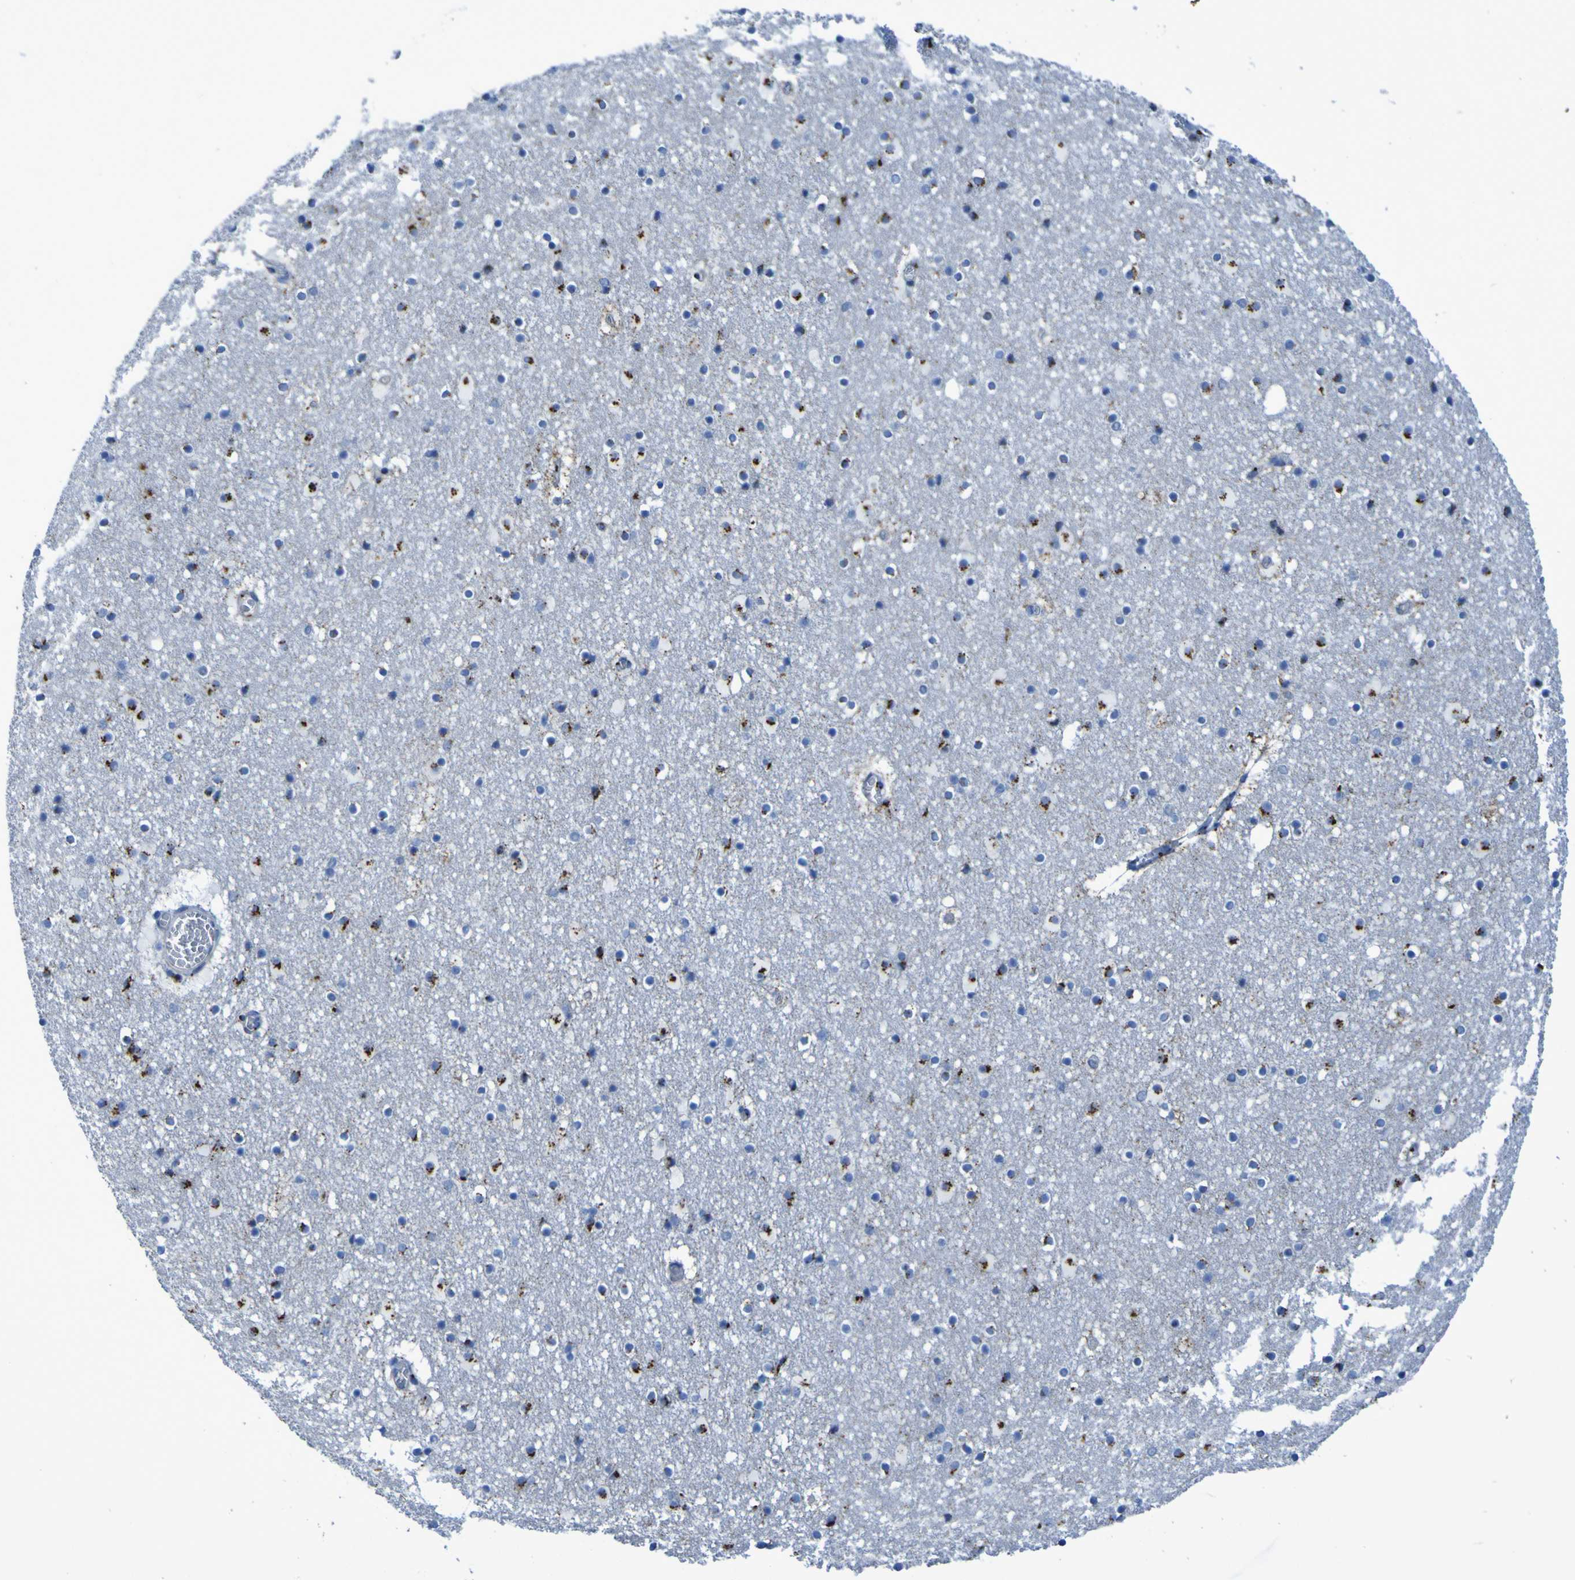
{"staining": {"intensity": "strong", "quantity": "25%-75%", "location": "cytoplasmic/membranous"}, "tissue": "caudate", "cell_type": "Glial cells", "image_type": "normal", "snomed": [{"axis": "morphology", "description": "Normal tissue, NOS"}, {"axis": "topography", "description": "Lateral ventricle wall"}], "caption": "High-magnification brightfield microscopy of normal caudate stained with DAB (3,3'-diaminobenzidine) (brown) and counterstained with hematoxylin (blue). glial cells exhibit strong cytoplasmic/membranous expression is identified in approximately25%-75% of cells. (Brightfield microscopy of DAB IHC at high magnification).", "gene": "GOLM1", "patient": {"sex": "male", "age": 45}}